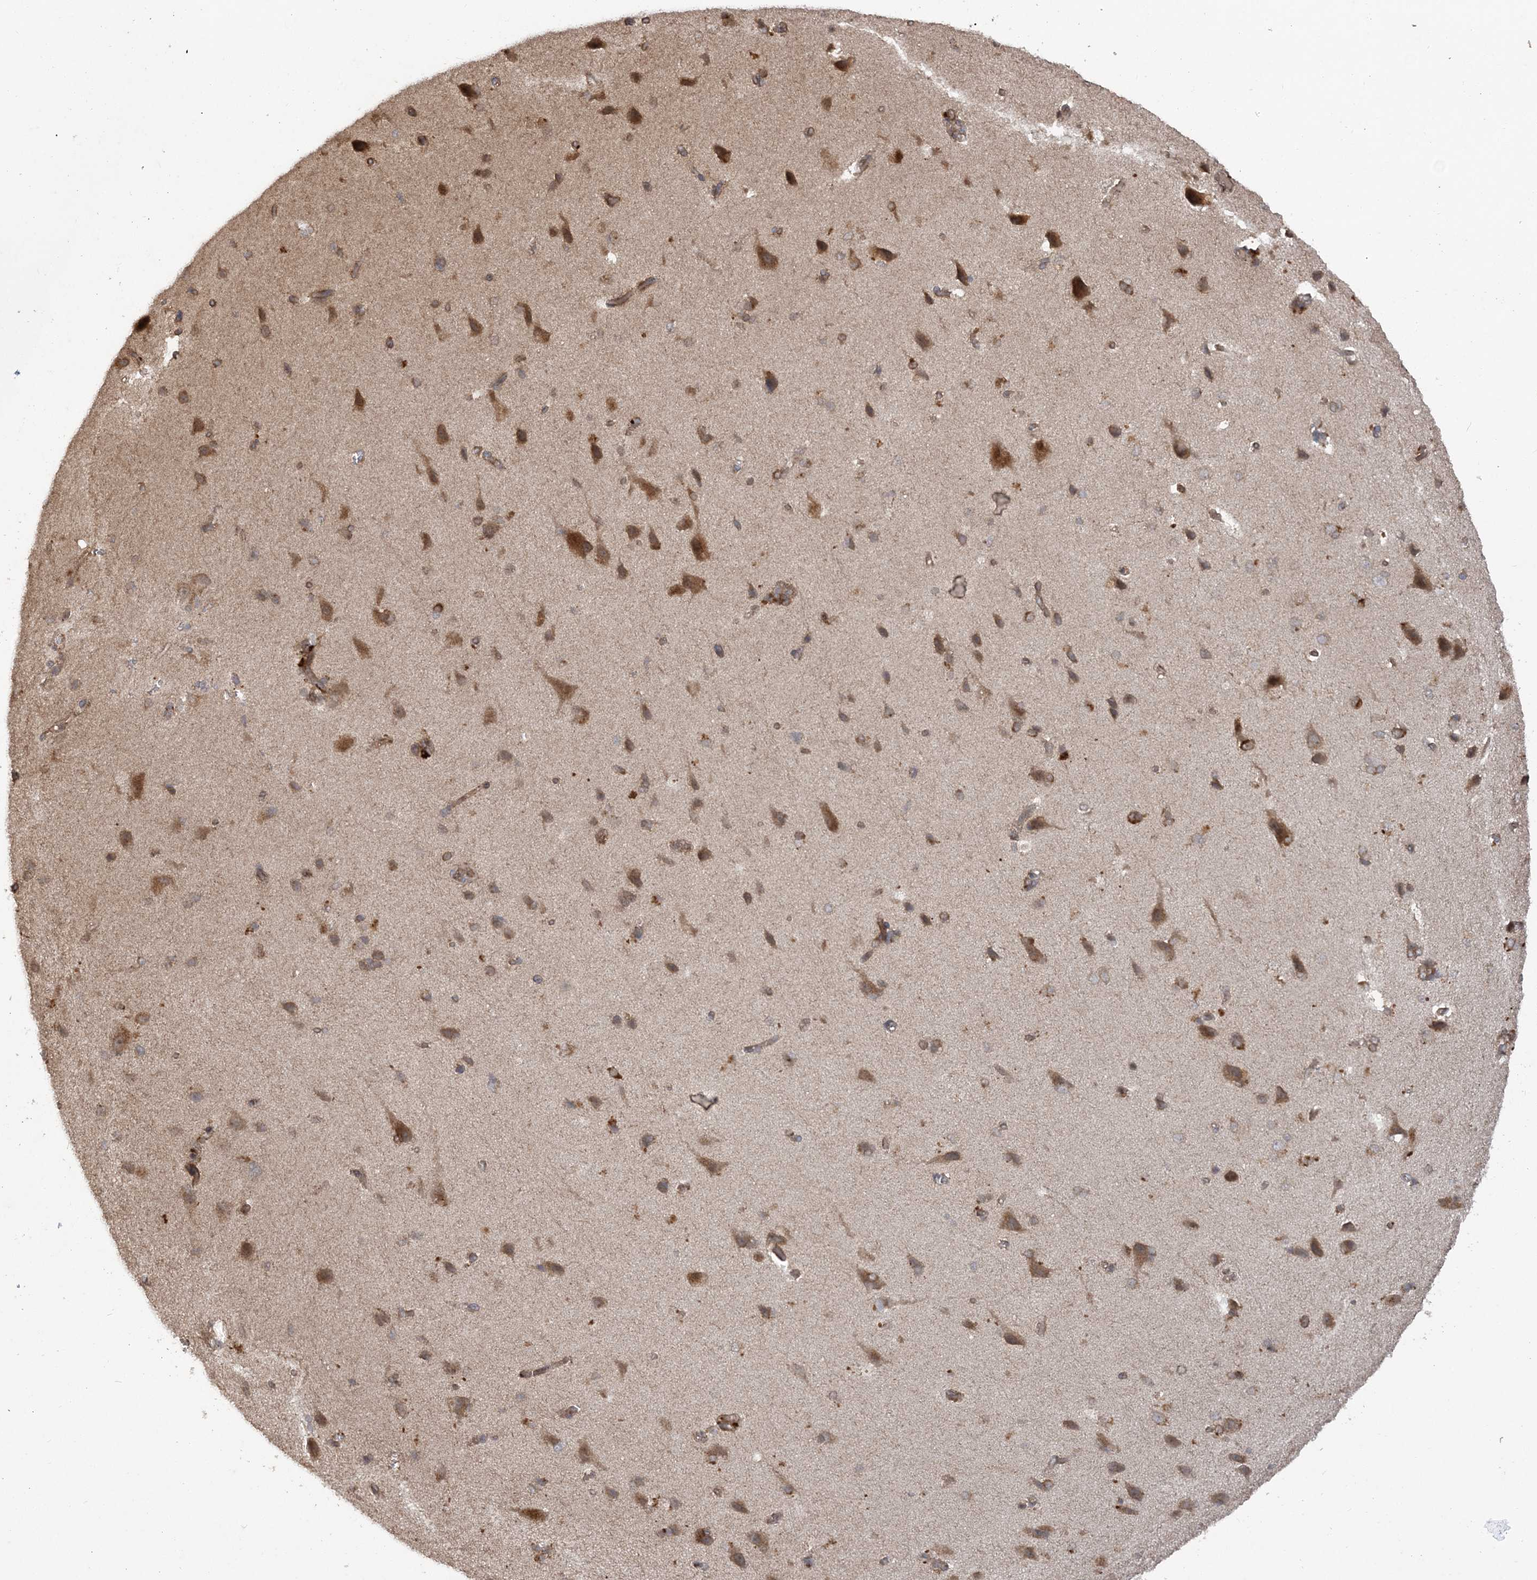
{"staining": {"intensity": "negative", "quantity": "none", "location": "none"}, "tissue": "cerebral cortex", "cell_type": "Endothelial cells", "image_type": "normal", "snomed": [{"axis": "morphology", "description": "Normal tissue, NOS"}, {"axis": "topography", "description": "Cerebral cortex"}], "caption": "This is an IHC image of benign human cerebral cortex. There is no staining in endothelial cells.", "gene": "HERPUD1", "patient": {"sex": "male", "age": 62}}